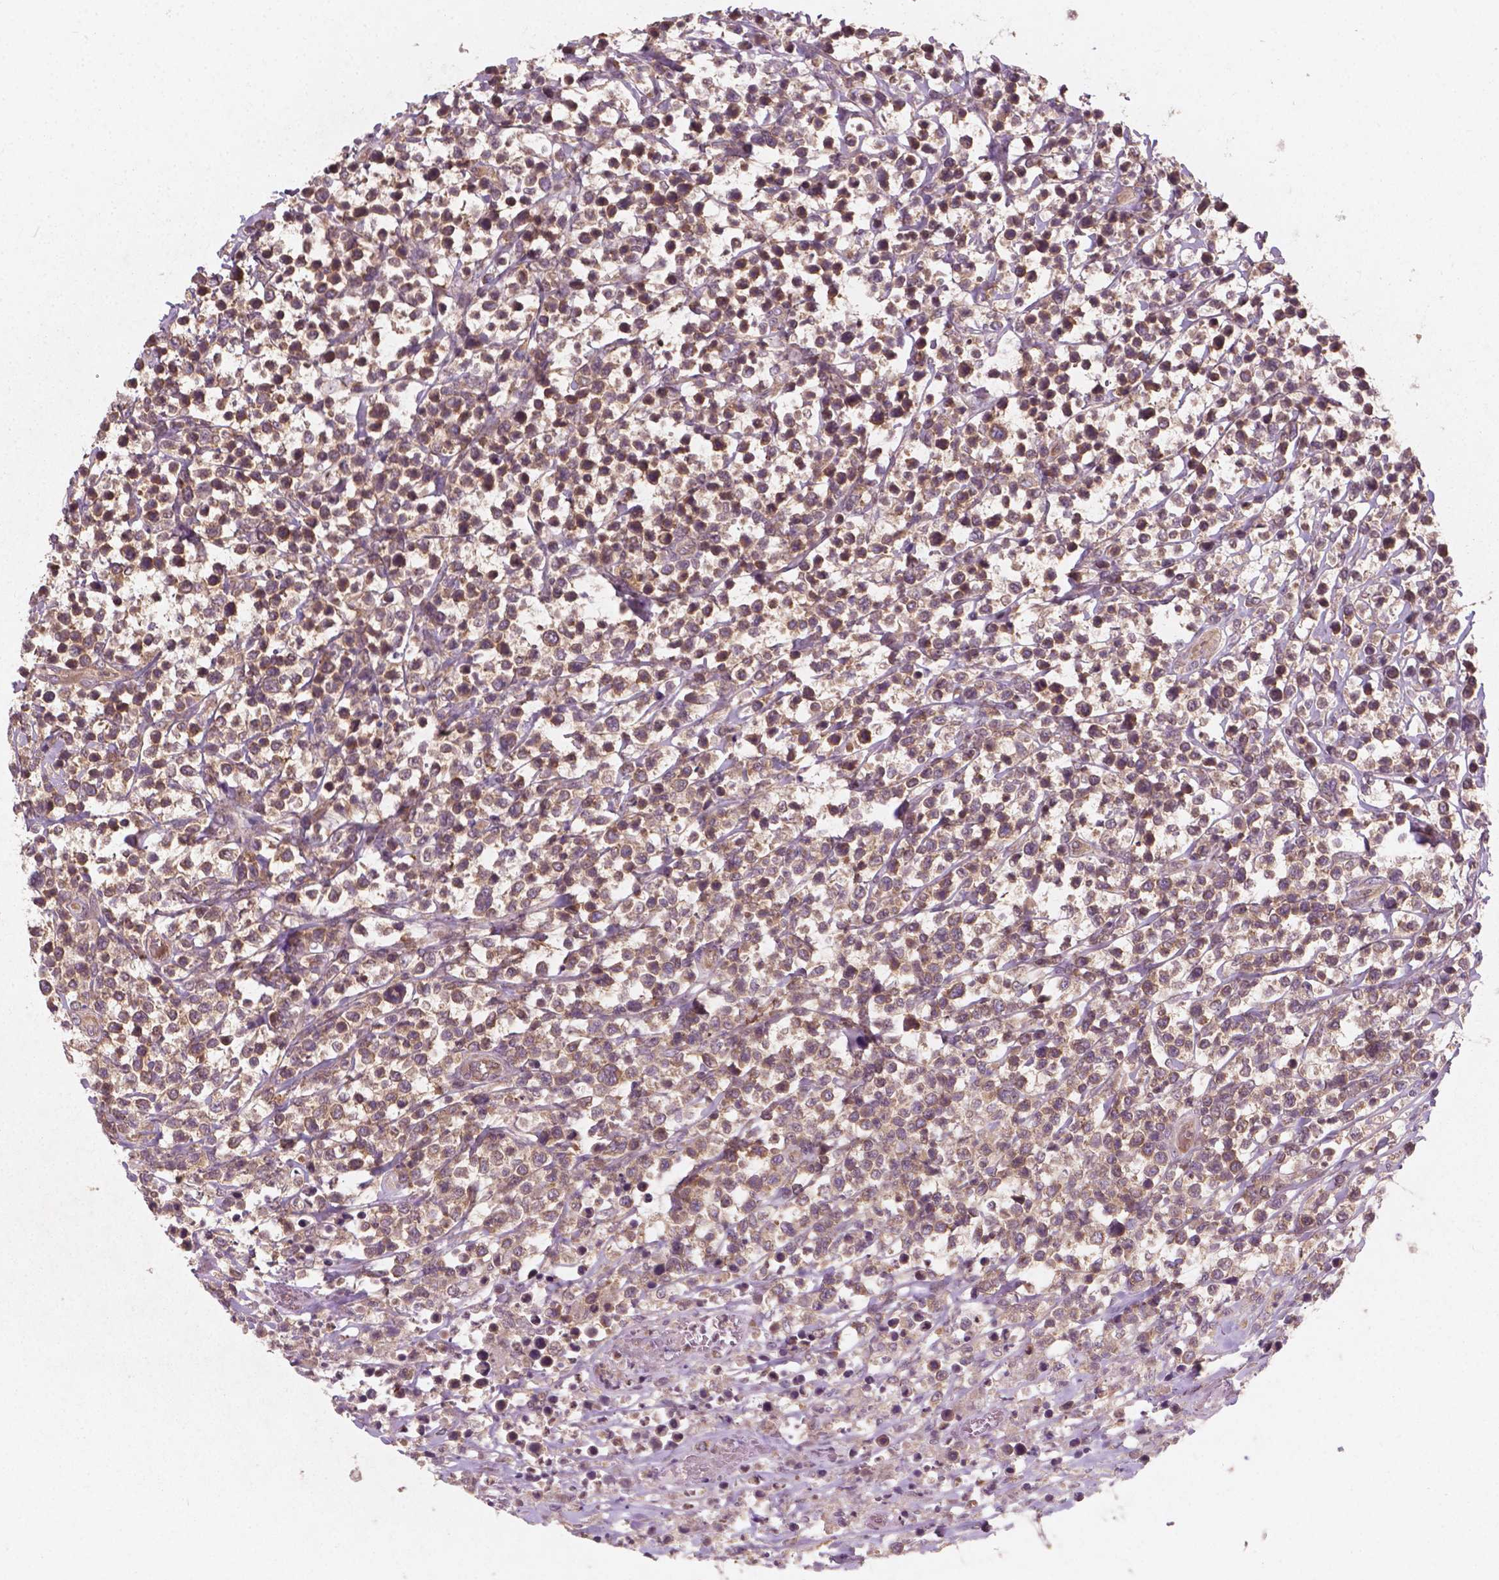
{"staining": {"intensity": "moderate", "quantity": ">75%", "location": "cytoplasmic/membranous"}, "tissue": "lymphoma", "cell_type": "Tumor cells", "image_type": "cancer", "snomed": [{"axis": "morphology", "description": "Malignant lymphoma, non-Hodgkin's type, High grade"}, {"axis": "topography", "description": "Soft tissue"}], "caption": "Protein analysis of lymphoma tissue displays moderate cytoplasmic/membranous positivity in about >75% of tumor cells.", "gene": "CYFIP2", "patient": {"sex": "female", "age": 56}}